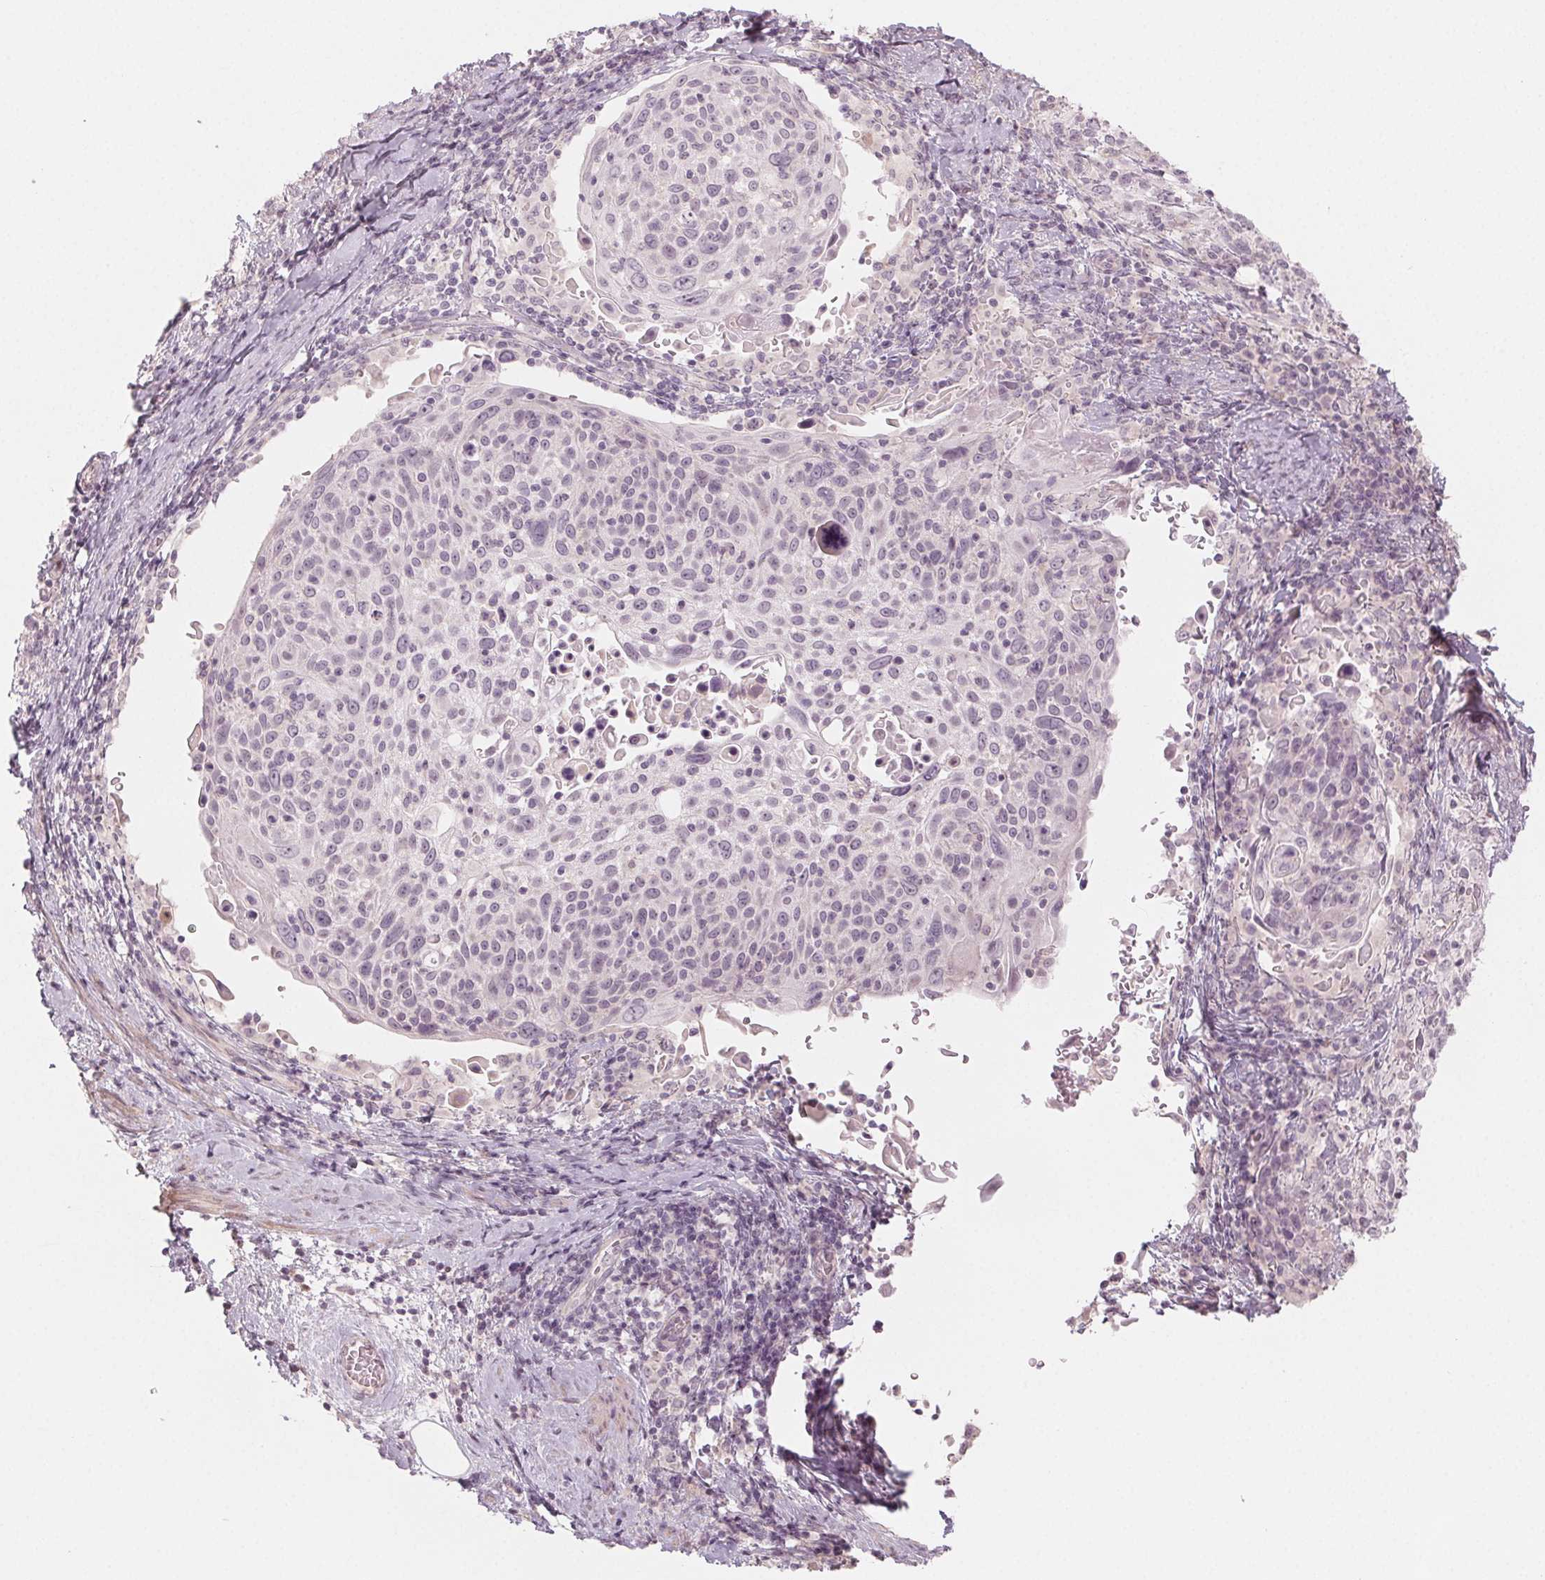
{"staining": {"intensity": "negative", "quantity": "none", "location": "none"}, "tissue": "cervical cancer", "cell_type": "Tumor cells", "image_type": "cancer", "snomed": [{"axis": "morphology", "description": "Squamous cell carcinoma, NOS"}, {"axis": "topography", "description": "Cervix"}], "caption": "Protein analysis of cervical squamous cell carcinoma exhibits no significant staining in tumor cells.", "gene": "ZBBX", "patient": {"sex": "female", "age": 61}}